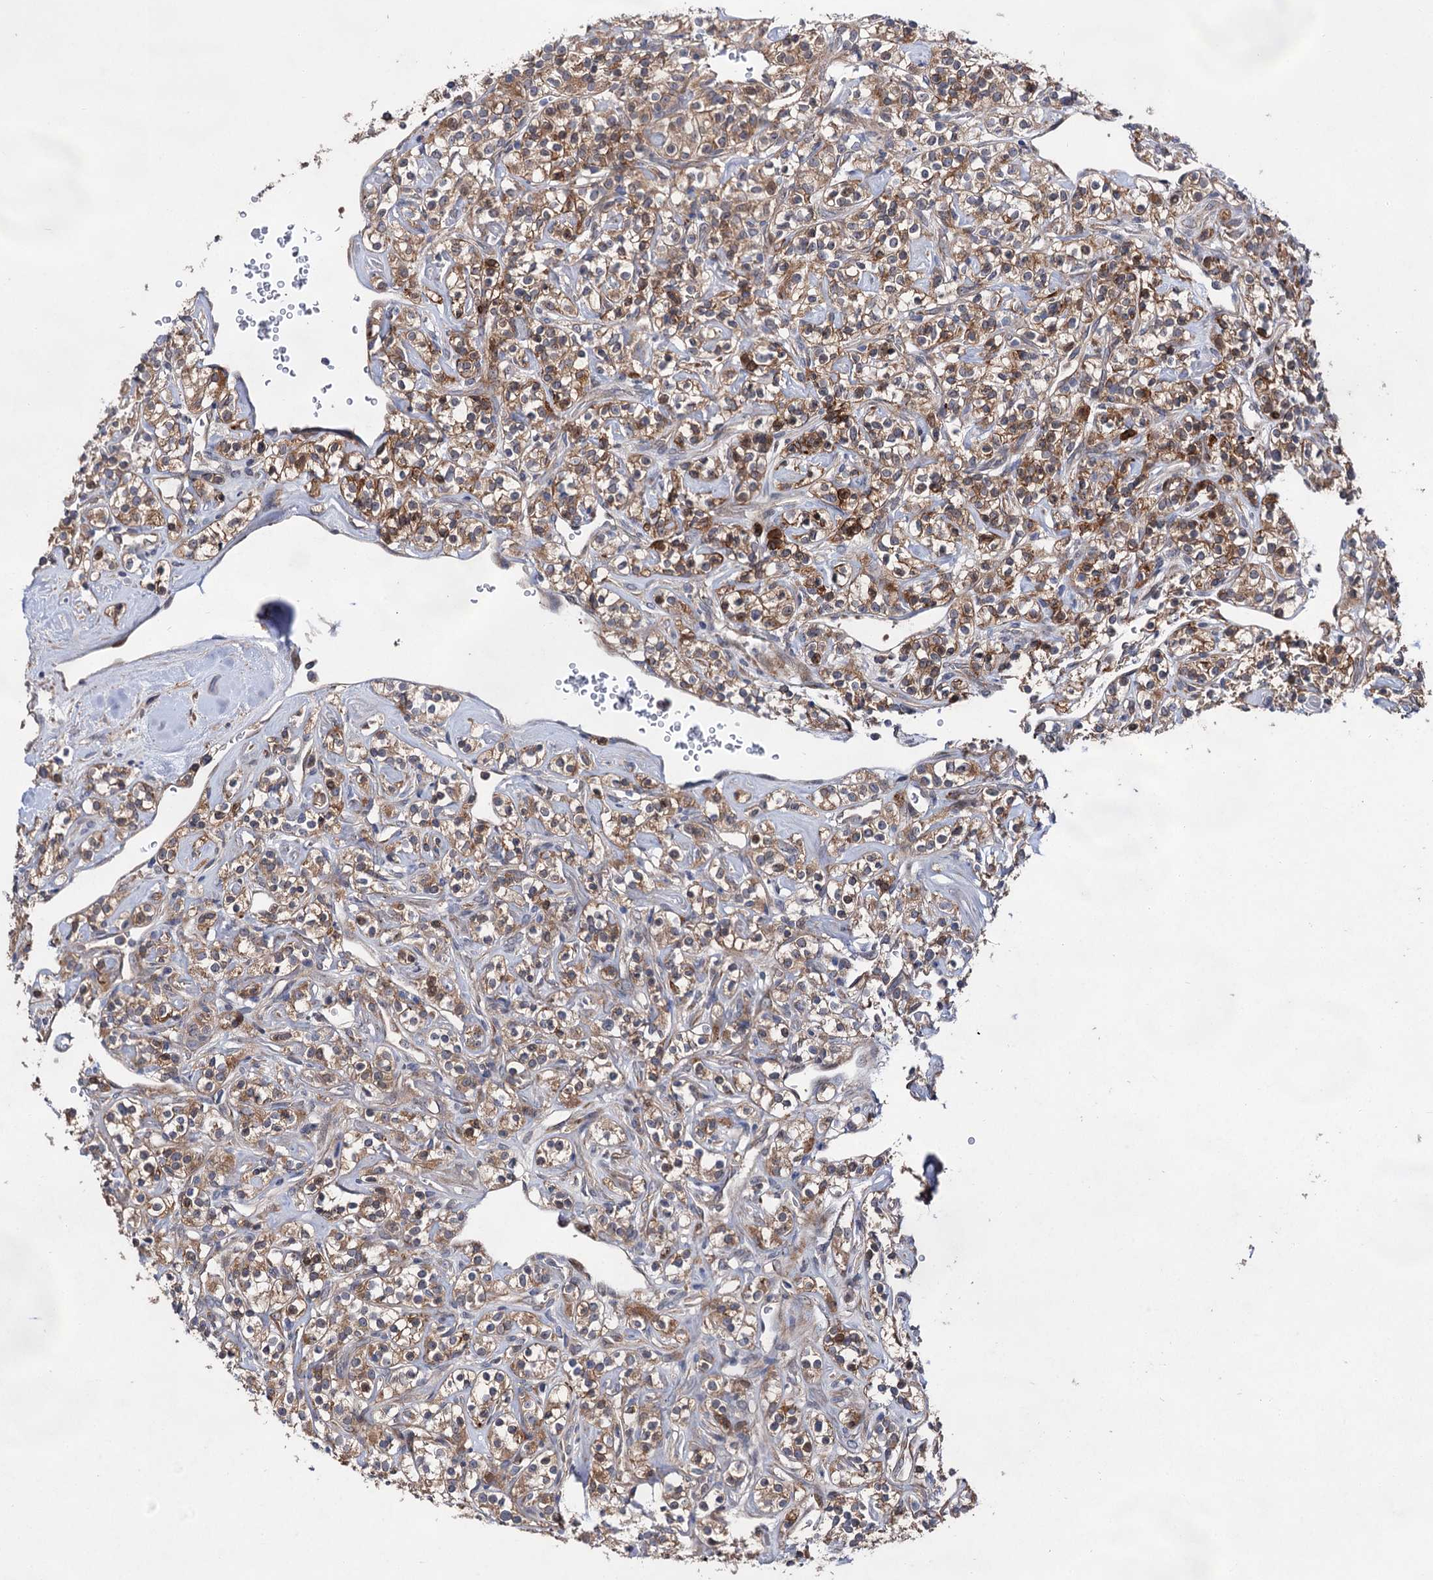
{"staining": {"intensity": "moderate", "quantity": ">75%", "location": "cytoplasmic/membranous"}, "tissue": "renal cancer", "cell_type": "Tumor cells", "image_type": "cancer", "snomed": [{"axis": "morphology", "description": "Adenocarcinoma, NOS"}, {"axis": "topography", "description": "Kidney"}], "caption": "IHC micrograph of human renal cancer (adenocarcinoma) stained for a protein (brown), which reveals medium levels of moderate cytoplasmic/membranous positivity in about >75% of tumor cells.", "gene": "NAA25", "patient": {"sex": "male", "age": 77}}